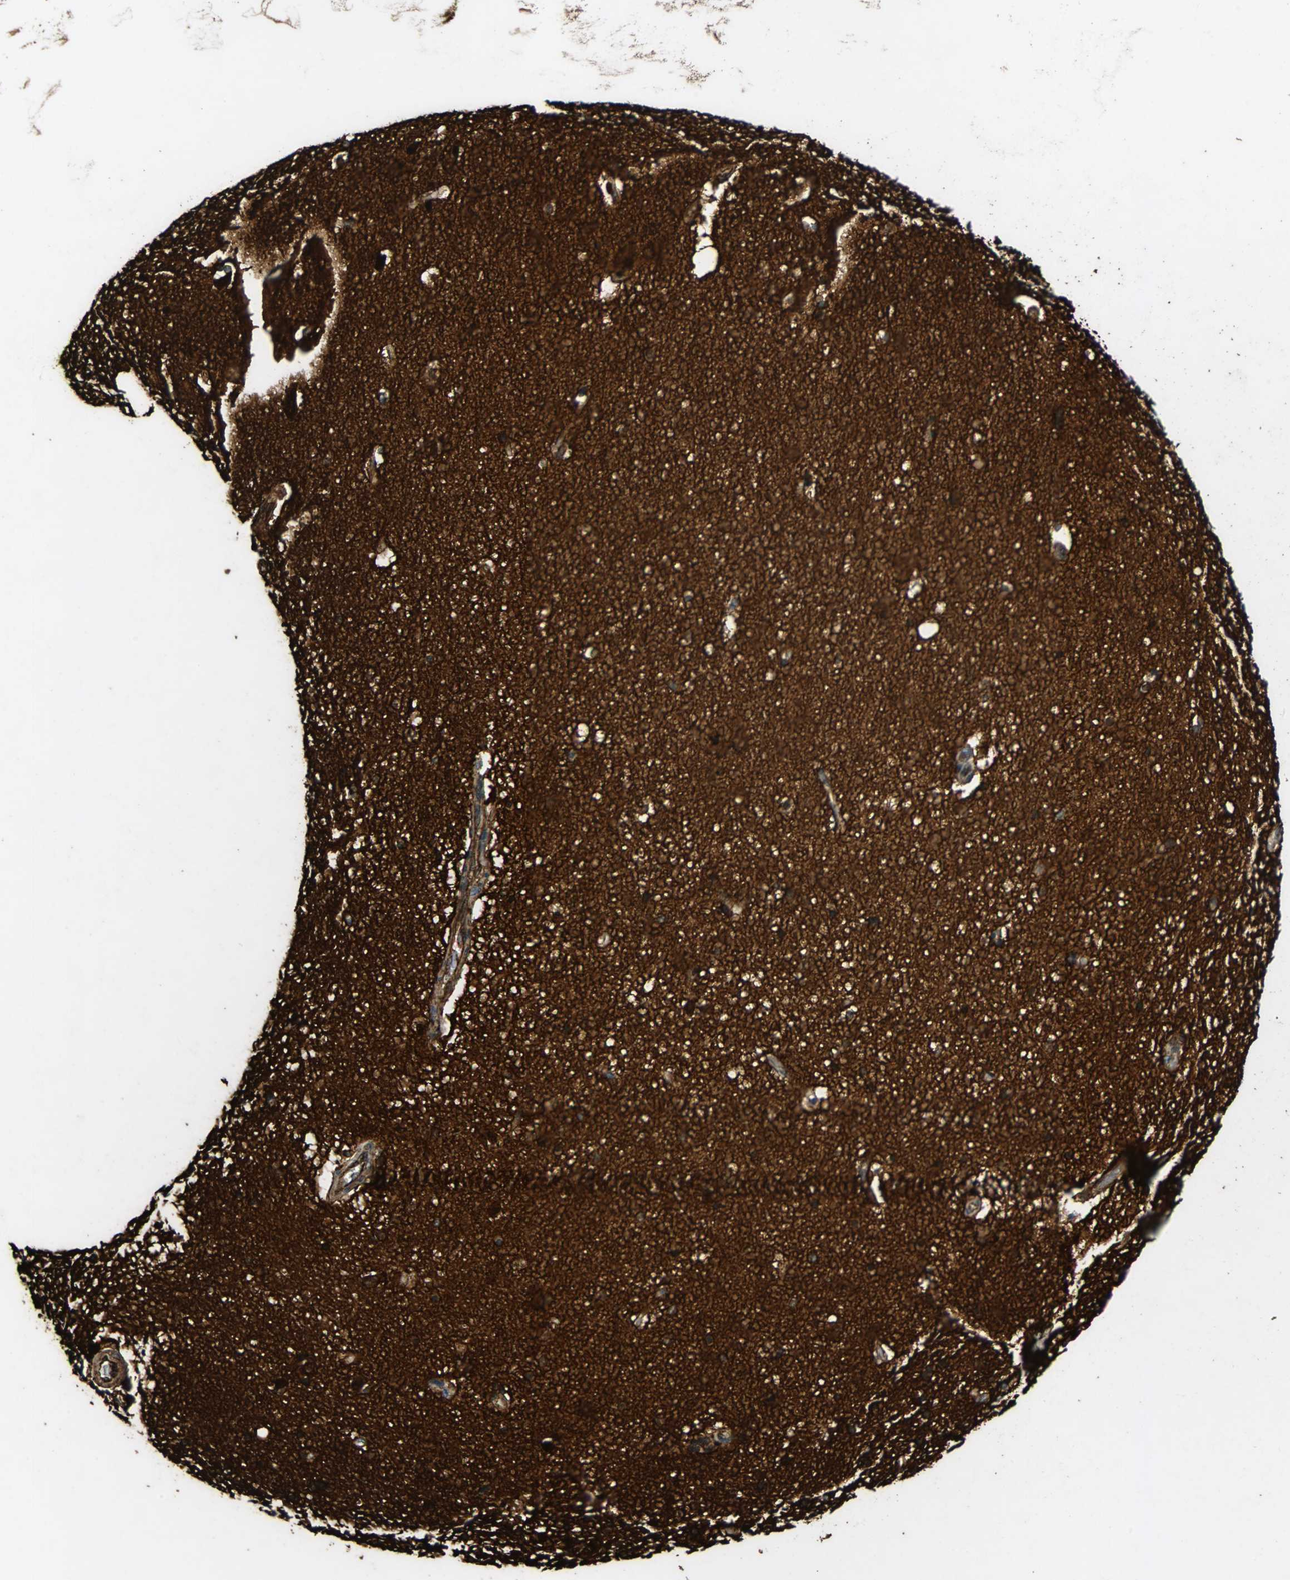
{"staining": {"intensity": "negative", "quantity": "none", "location": "none"}, "tissue": "hippocampus", "cell_type": "Glial cells", "image_type": "normal", "snomed": [{"axis": "morphology", "description": "Normal tissue, NOS"}, {"axis": "topography", "description": "Hippocampus"}], "caption": "Micrograph shows no protein expression in glial cells of unremarkable hippocampus.", "gene": "TUBA4A", "patient": {"sex": "female", "age": 54}}